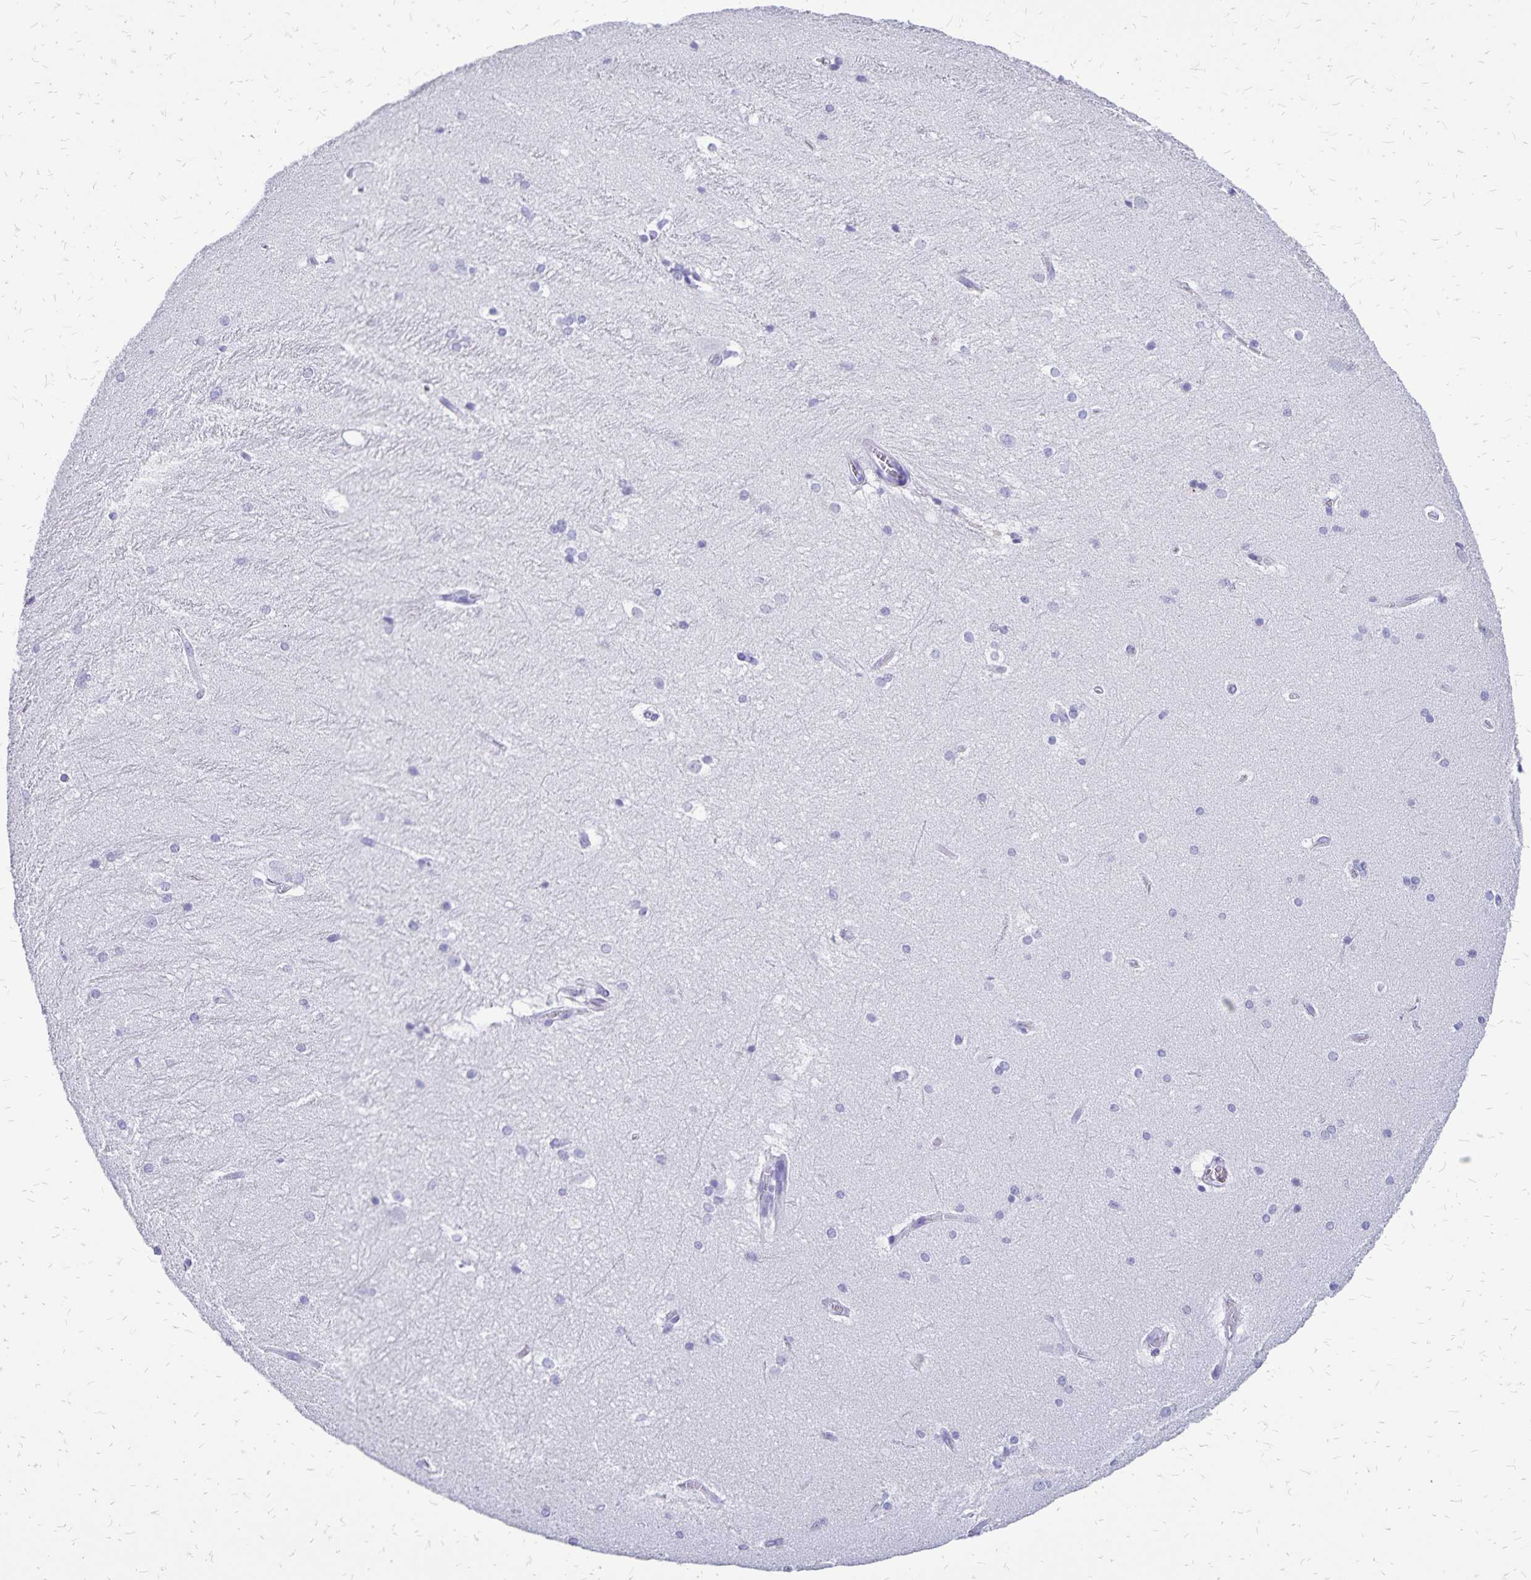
{"staining": {"intensity": "negative", "quantity": "none", "location": "none"}, "tissue": "hippocampus", "cell_type": "Glial cells", "image_type": "normal", "snomed": [{"axis": "morphology", "description": "Normal tissue, NOS"}, {"axis": "topography", "description": "Cerebral cortex"}, {"axis": "topography", "description": "Hippocampus"}], "caption": "This is an immunohistochemistry (IHC) image of unremarkable human hippocampus. There is no staining in glial cells.", "gene": "HMGB3", "patient": {"sex": "female", "age": 19}}